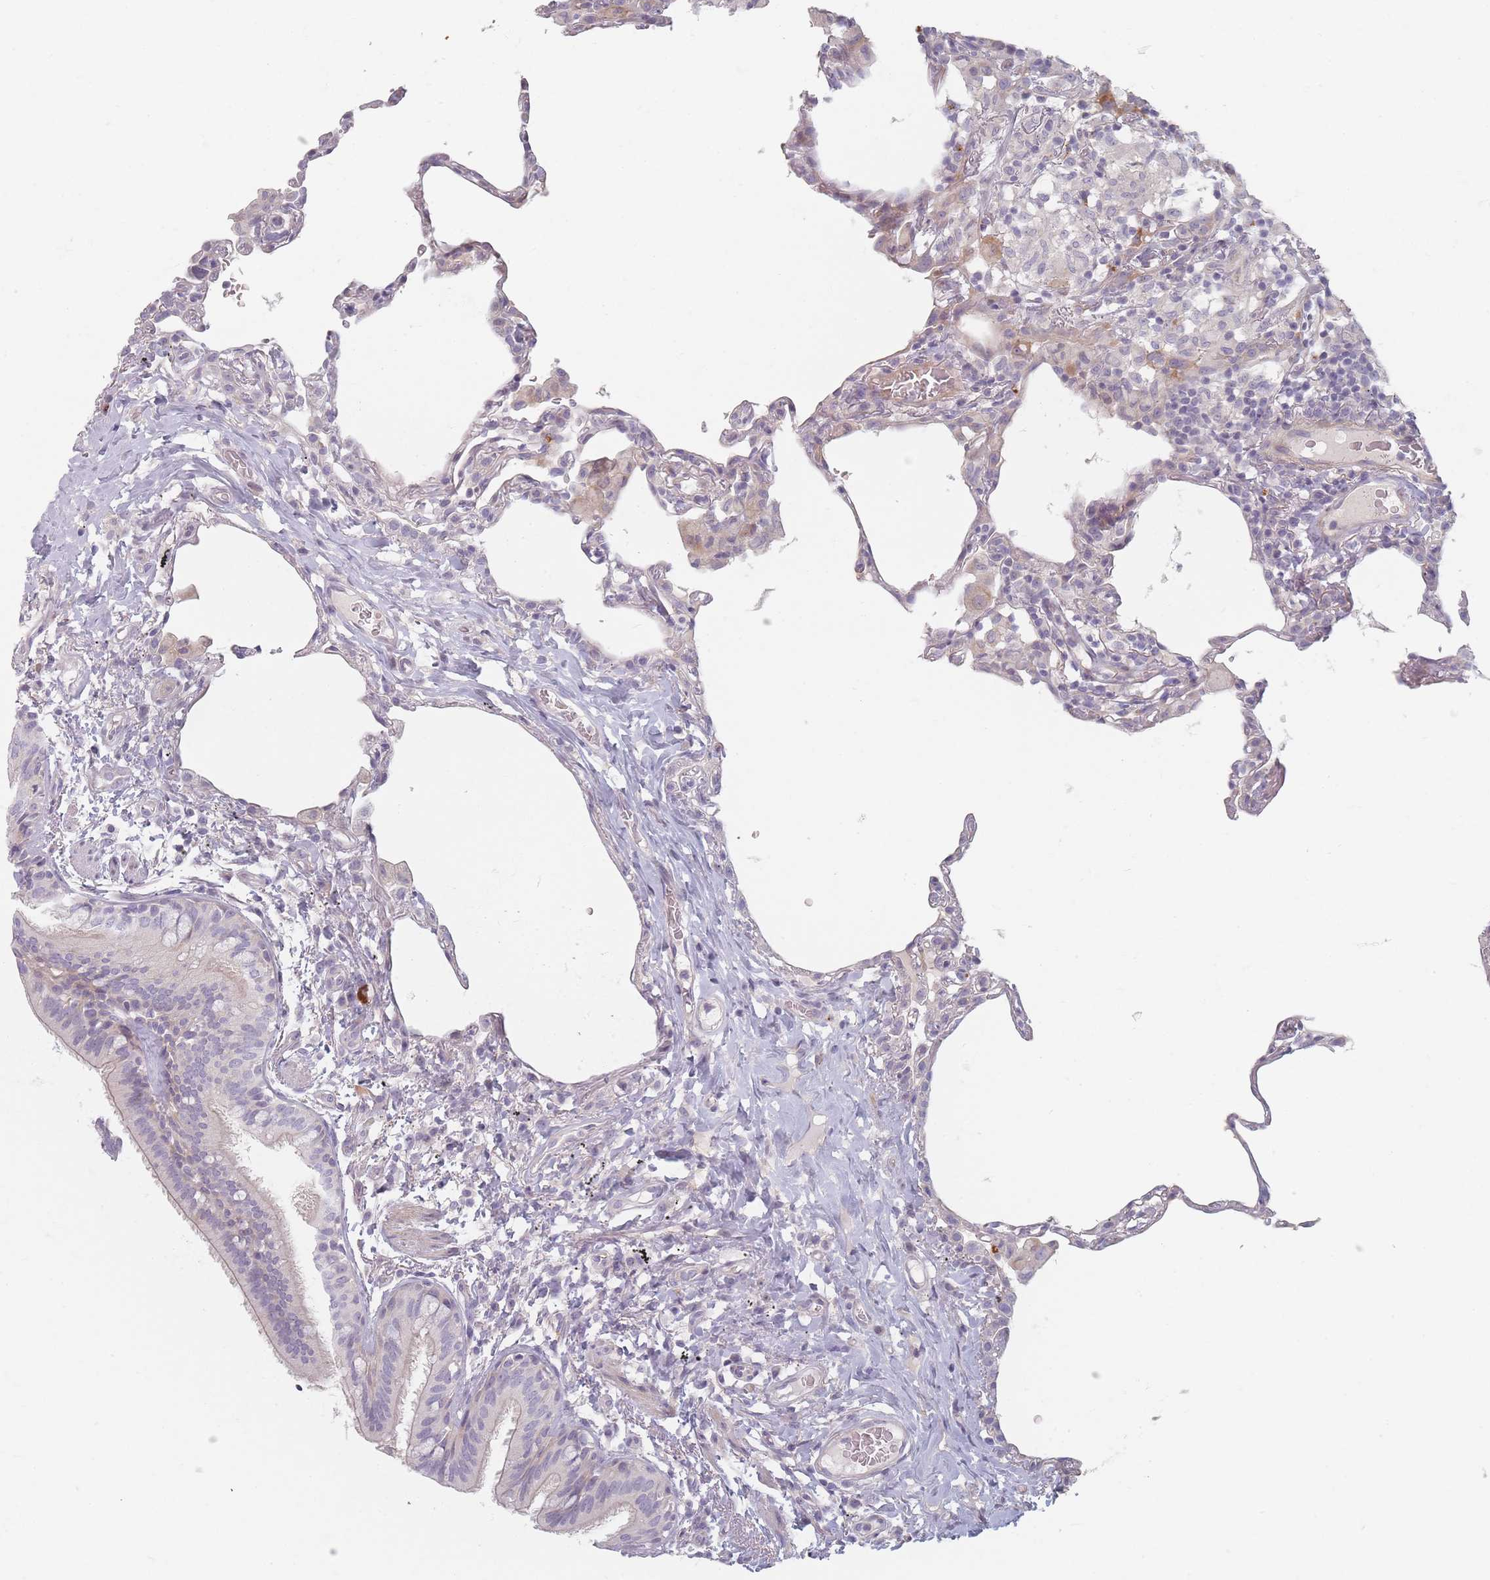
{"staining": {"intensity": "negative", "quantity": "none", "location": "none"}, "tissue": "lung", "cell_type": "Alveolar cells", "image_type": "normal", "snomed": [{"axis": "morphology", "description": "Normal tissue, NOS"}, {"axis": "topography", "description": "Lung"}], "caption": "Immunohistochemistry micrograph of benign lung: lung stained with DAB (3,3'-diaminobenzidine) reveals no significant protein expression in alveolar cells.", "gene": "TMOD1", "patient": {"sex": "female", "age": 57}}